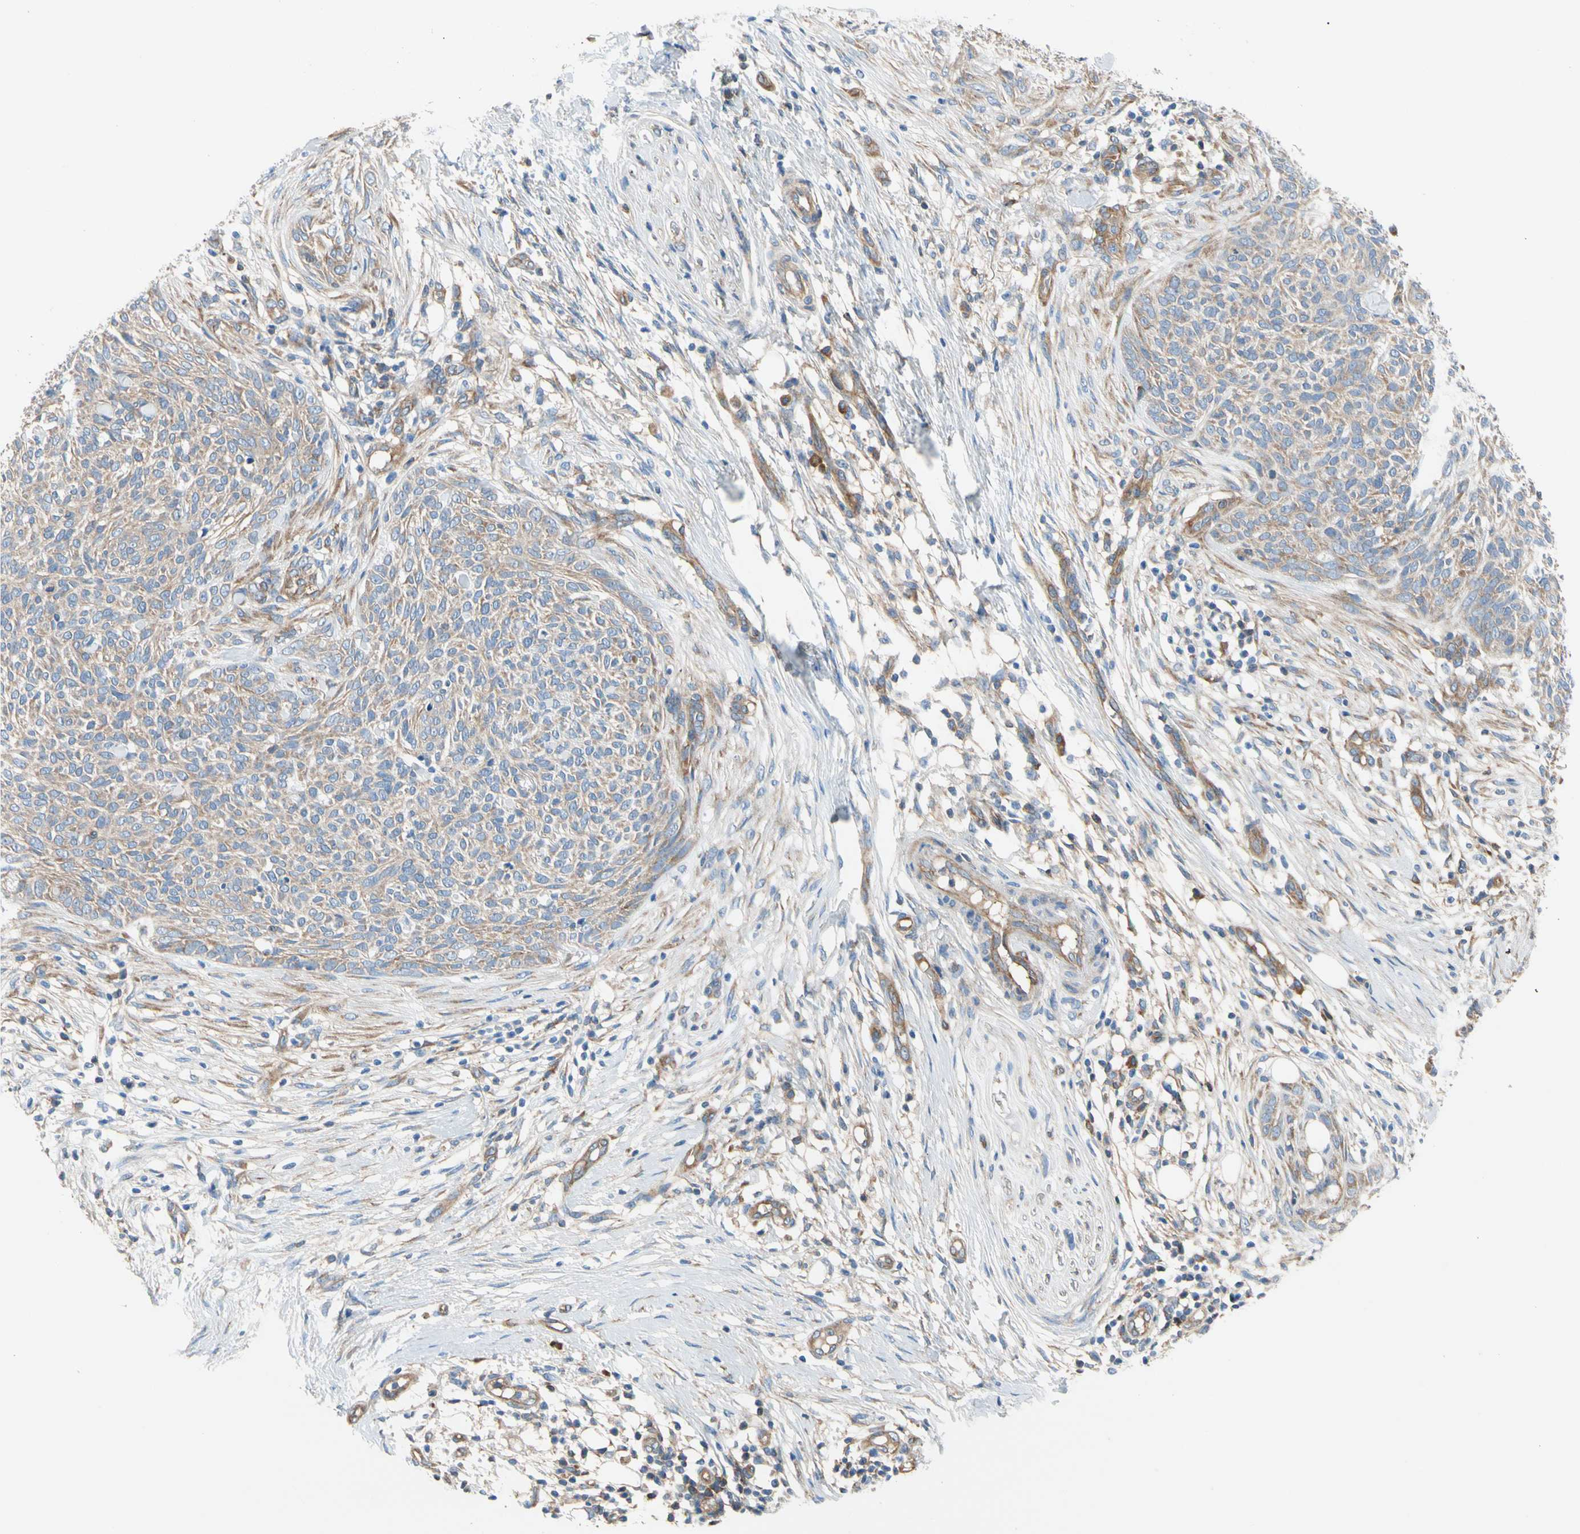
{"staining": {"intensity": "weak", "quantity": ">75%", "location": "cytoplasmic/membranous"}, "tissue": "skin cancer", "cell_type": "Tumor cells", "image_type": "cancer", "snomed": [{"axis": "morphology", "description": "Basal cell carcinoma"}, {"axis": "topography", "description": "Skin"}], "caption": "Protein staining of skin cancer (basal cell carcinoma) tissue reveals weak cytoplasmic/membranous staining in approximately >75% of tumor cells. Nuclei are stained in blue.", "gene": "GPHN", "patient": {"sex": "female", "age": 84}}